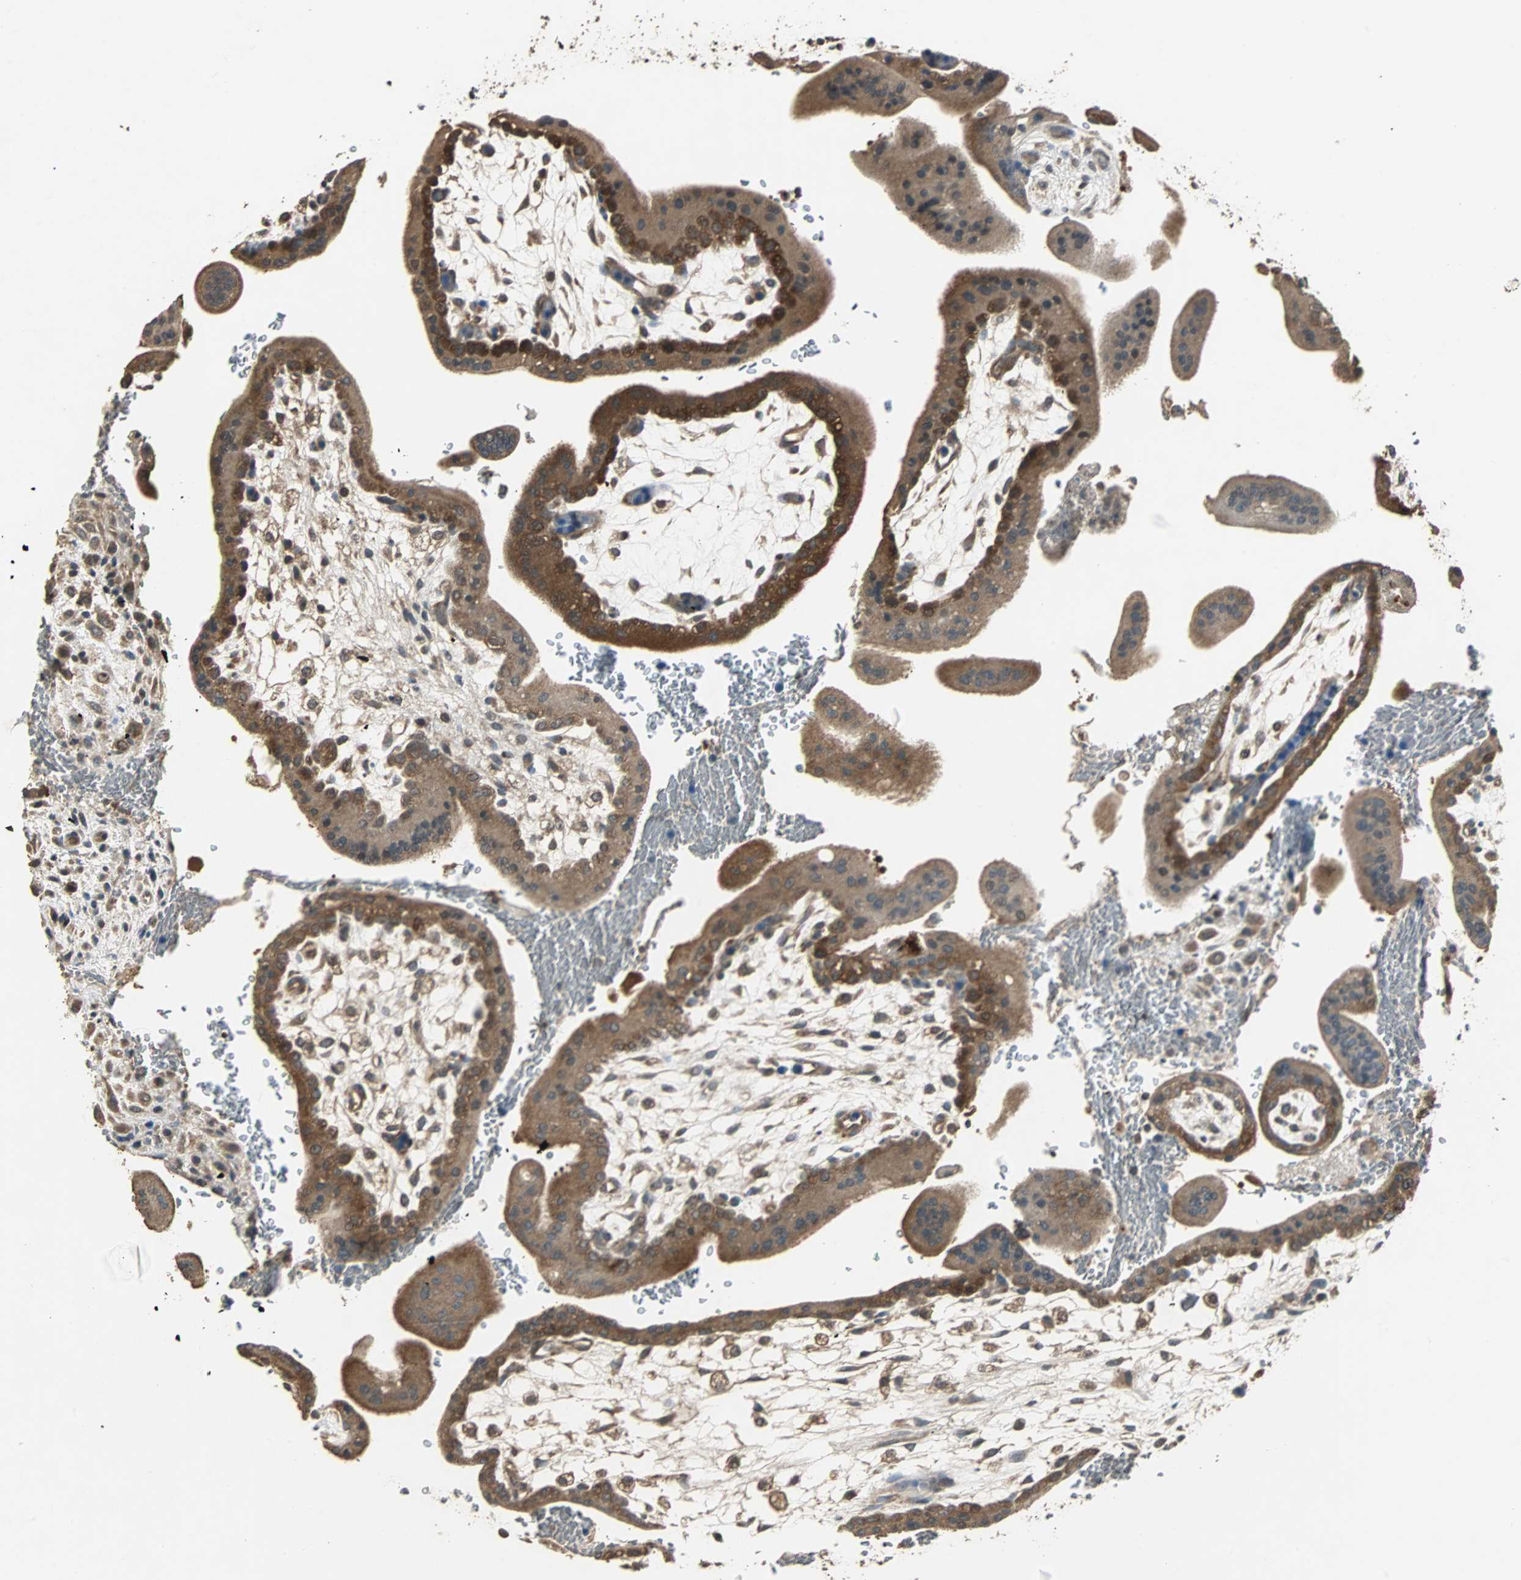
{"staining": {"intensity": "moderate", "quantity": ">75%", "location": "cytoplasmic/membranous,nuclear"}, "tissue": "placenta", "cell_type": "Decidual cells", "image_type": "normal", "snomed": [{"axis": "morphology", "description": "Normal tissue, NOS"}, {"axis": "topography", "description": "Placenta"}], "caption": "A brown stain labels moderate cytoplasmic/membranous,nuclear positivity of a protein in decidual cells of normal placenta.", "gene": "ABHD2", "patient": {"sex": "female", "age": 35}}